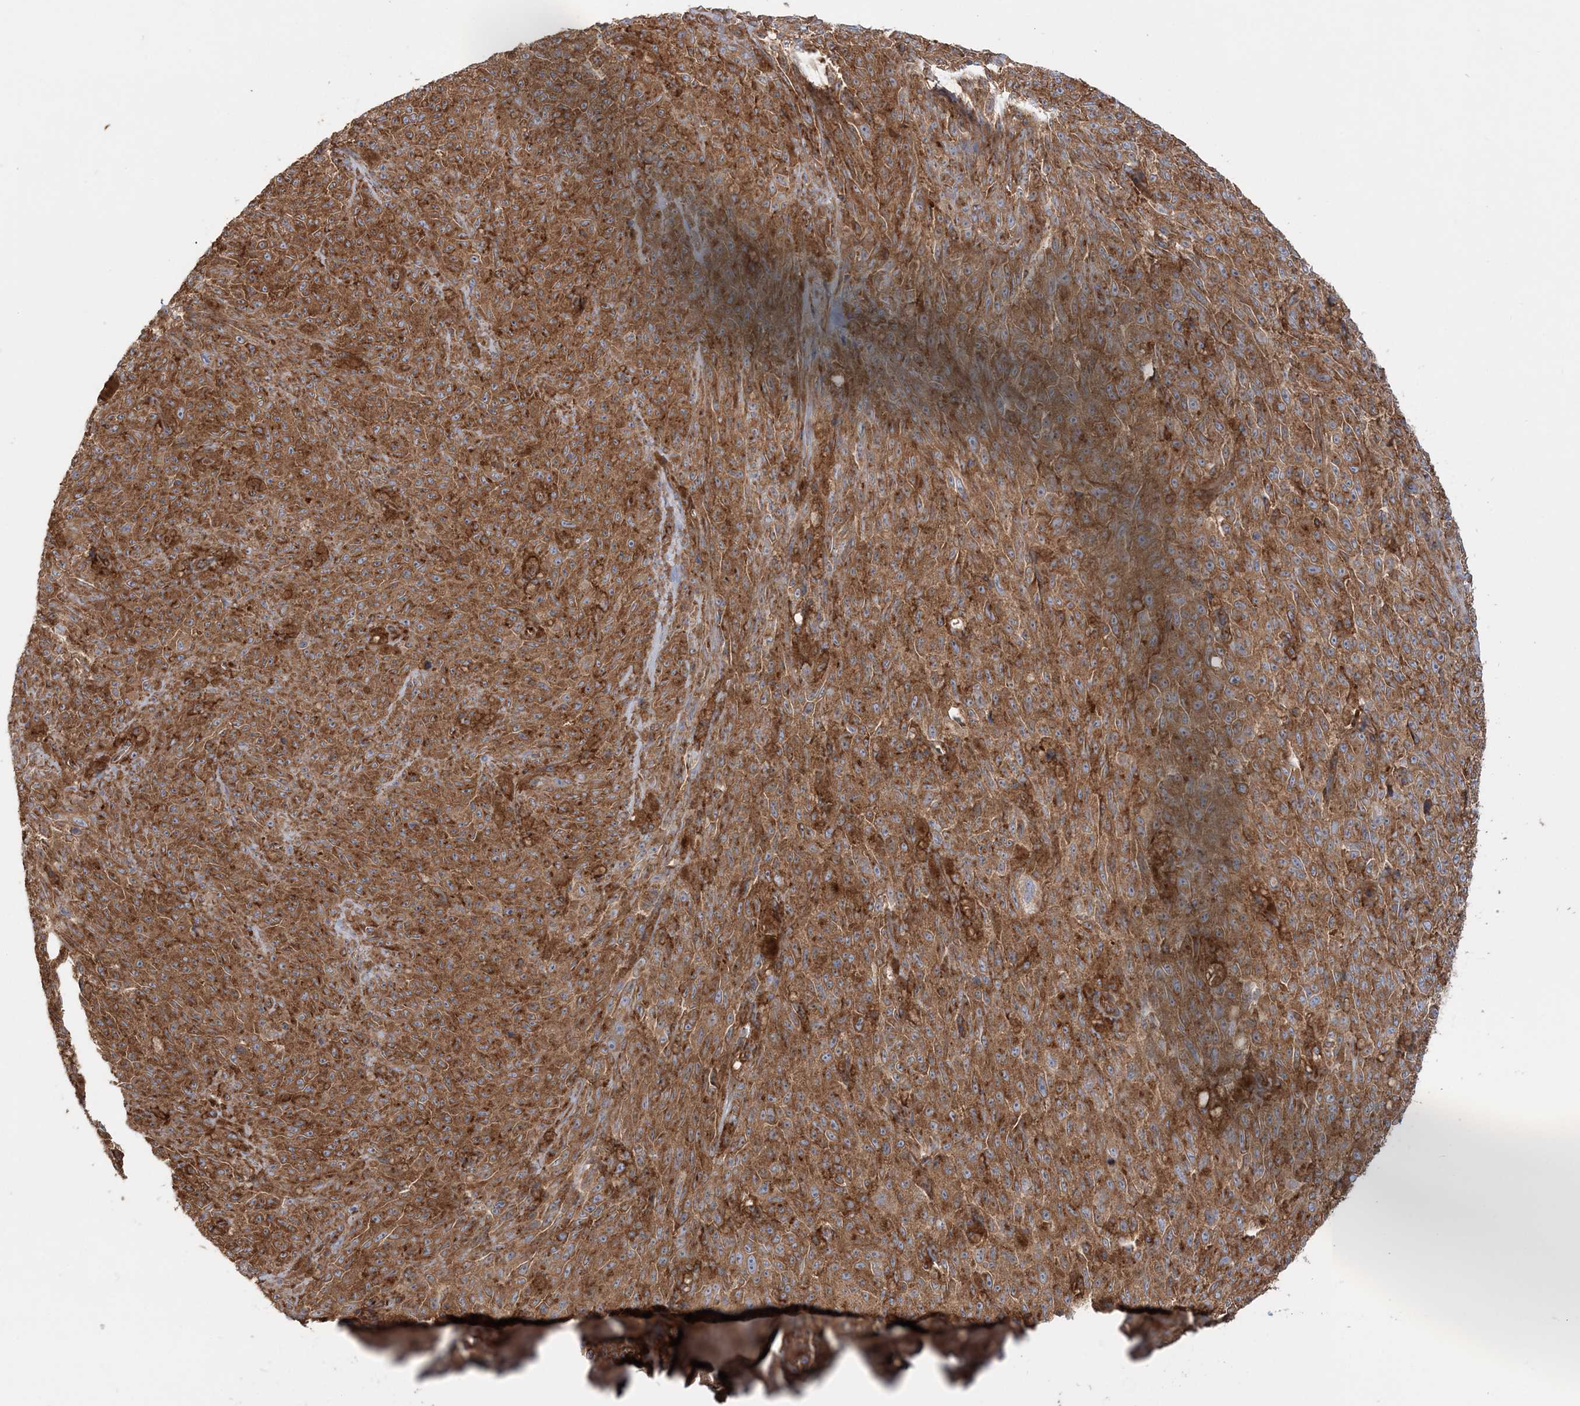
{"staining": {"intensity": "moderate", "quantity": ">75%", "location": "cytoplasmic/membranous"}, "tissue": "melanoma", "cell_type": "Tumor cells", "image_type": "cancer", "snomed": [{"axis": "morphology", "description": "Malignant melanoma, NOS"}, {"axis": "topography", "description": "Skin"}], "caption": "A high-resolution image shows IHC staining of melanoma, which reveals moderate cytoplasmic/membranous staining in about >75% of tumor cells.", "gene": "TBC1D5", "patient": {"sex": "female", "age": 82}}